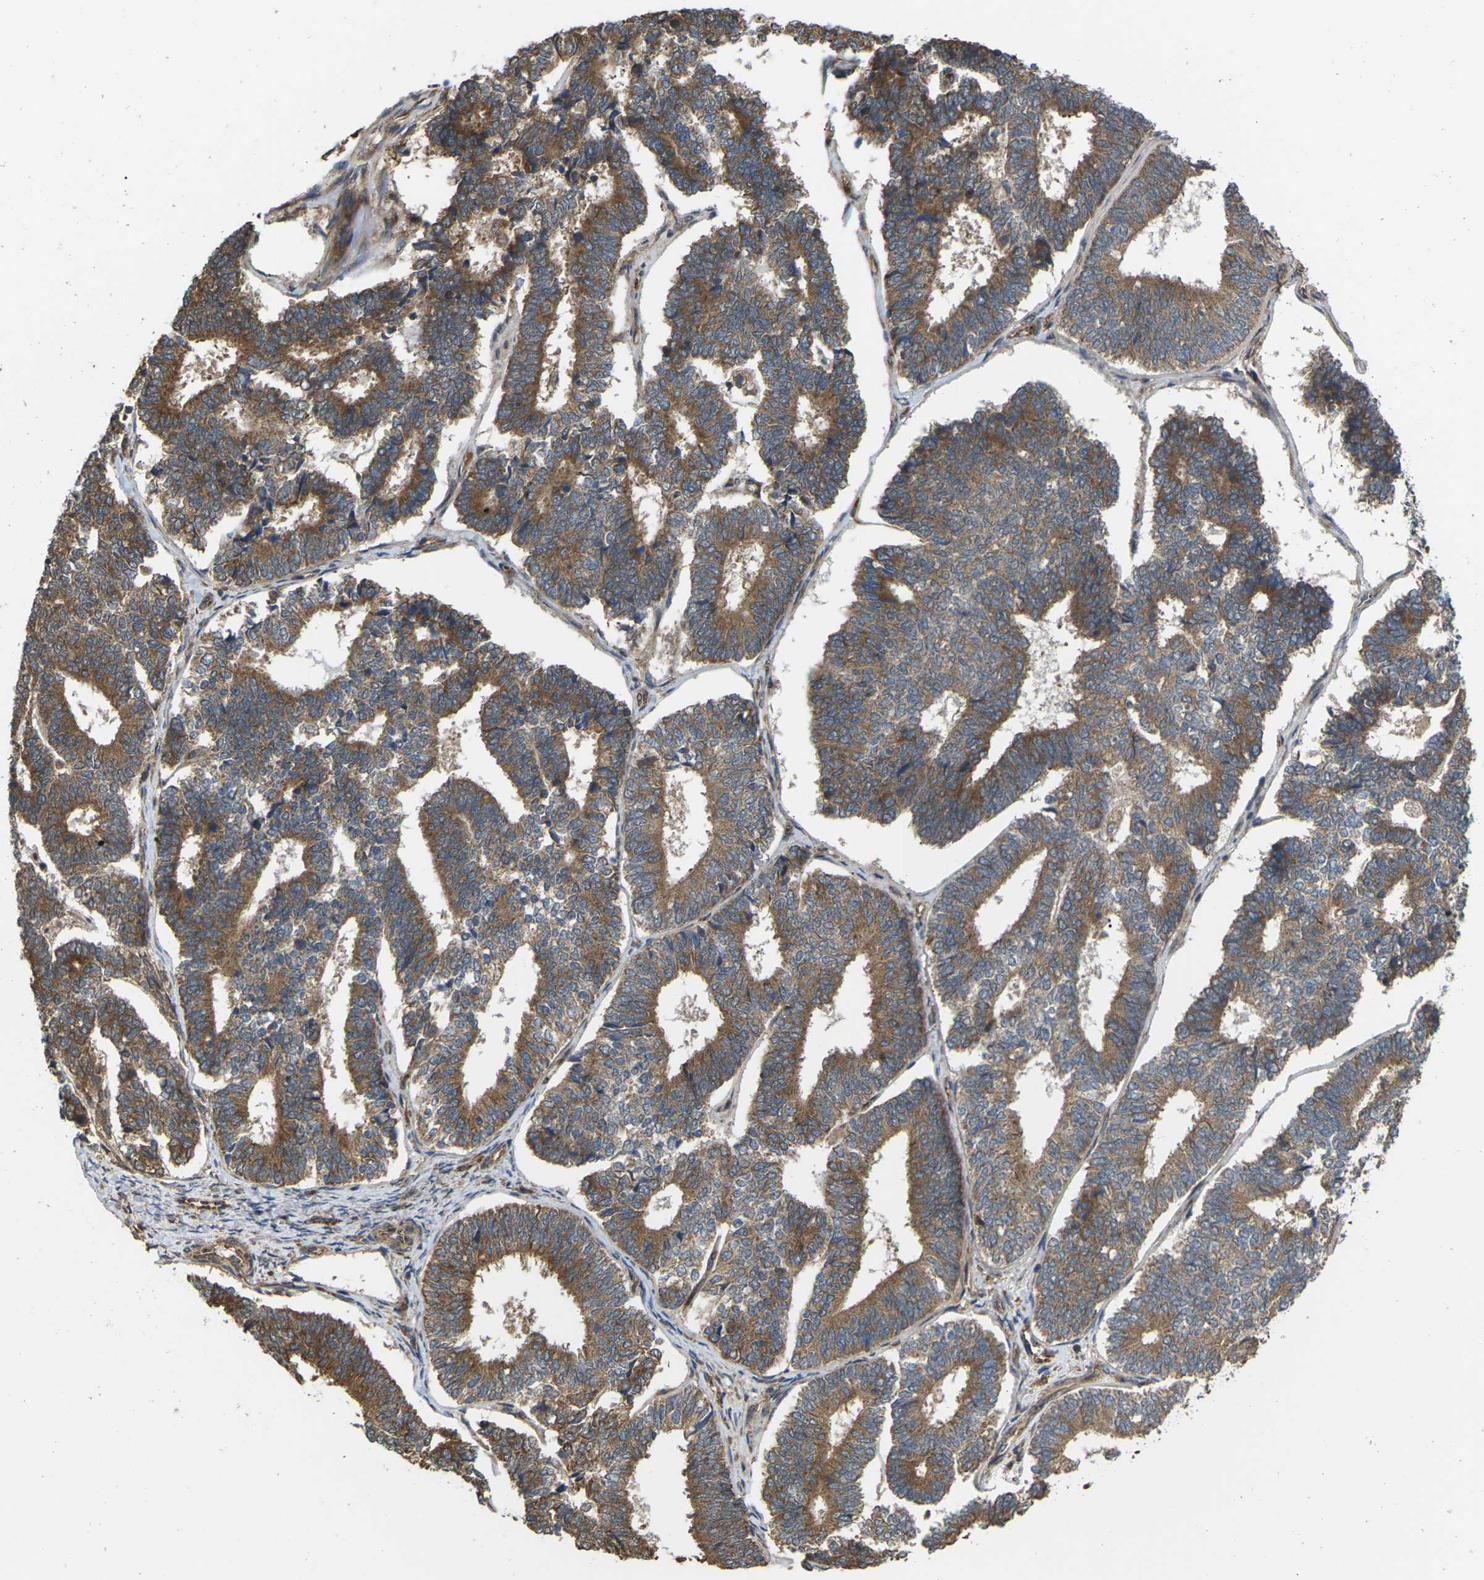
{"staining": {"intensity": "moderate", "quantity": ">75%", "location": "cytoplasmic/membranous"}, "tissue": "endometrial cancer", "cell_type": "Tumor cells", "image_type": "cancer", "snomed": [{"axis": "morphology", "description": "Adenocarcinoma, NOS"}, {"axis": "topography", "description": "Endometrium"}], "caption": "A medium amount of moderate cytoplasmic/membranous positivity is appreciated in about >75% of tumor cells in endometrial adenocarcinoma tissue.", "gene": "NRAS", "patient": {"sex": "female", "age": 70}}